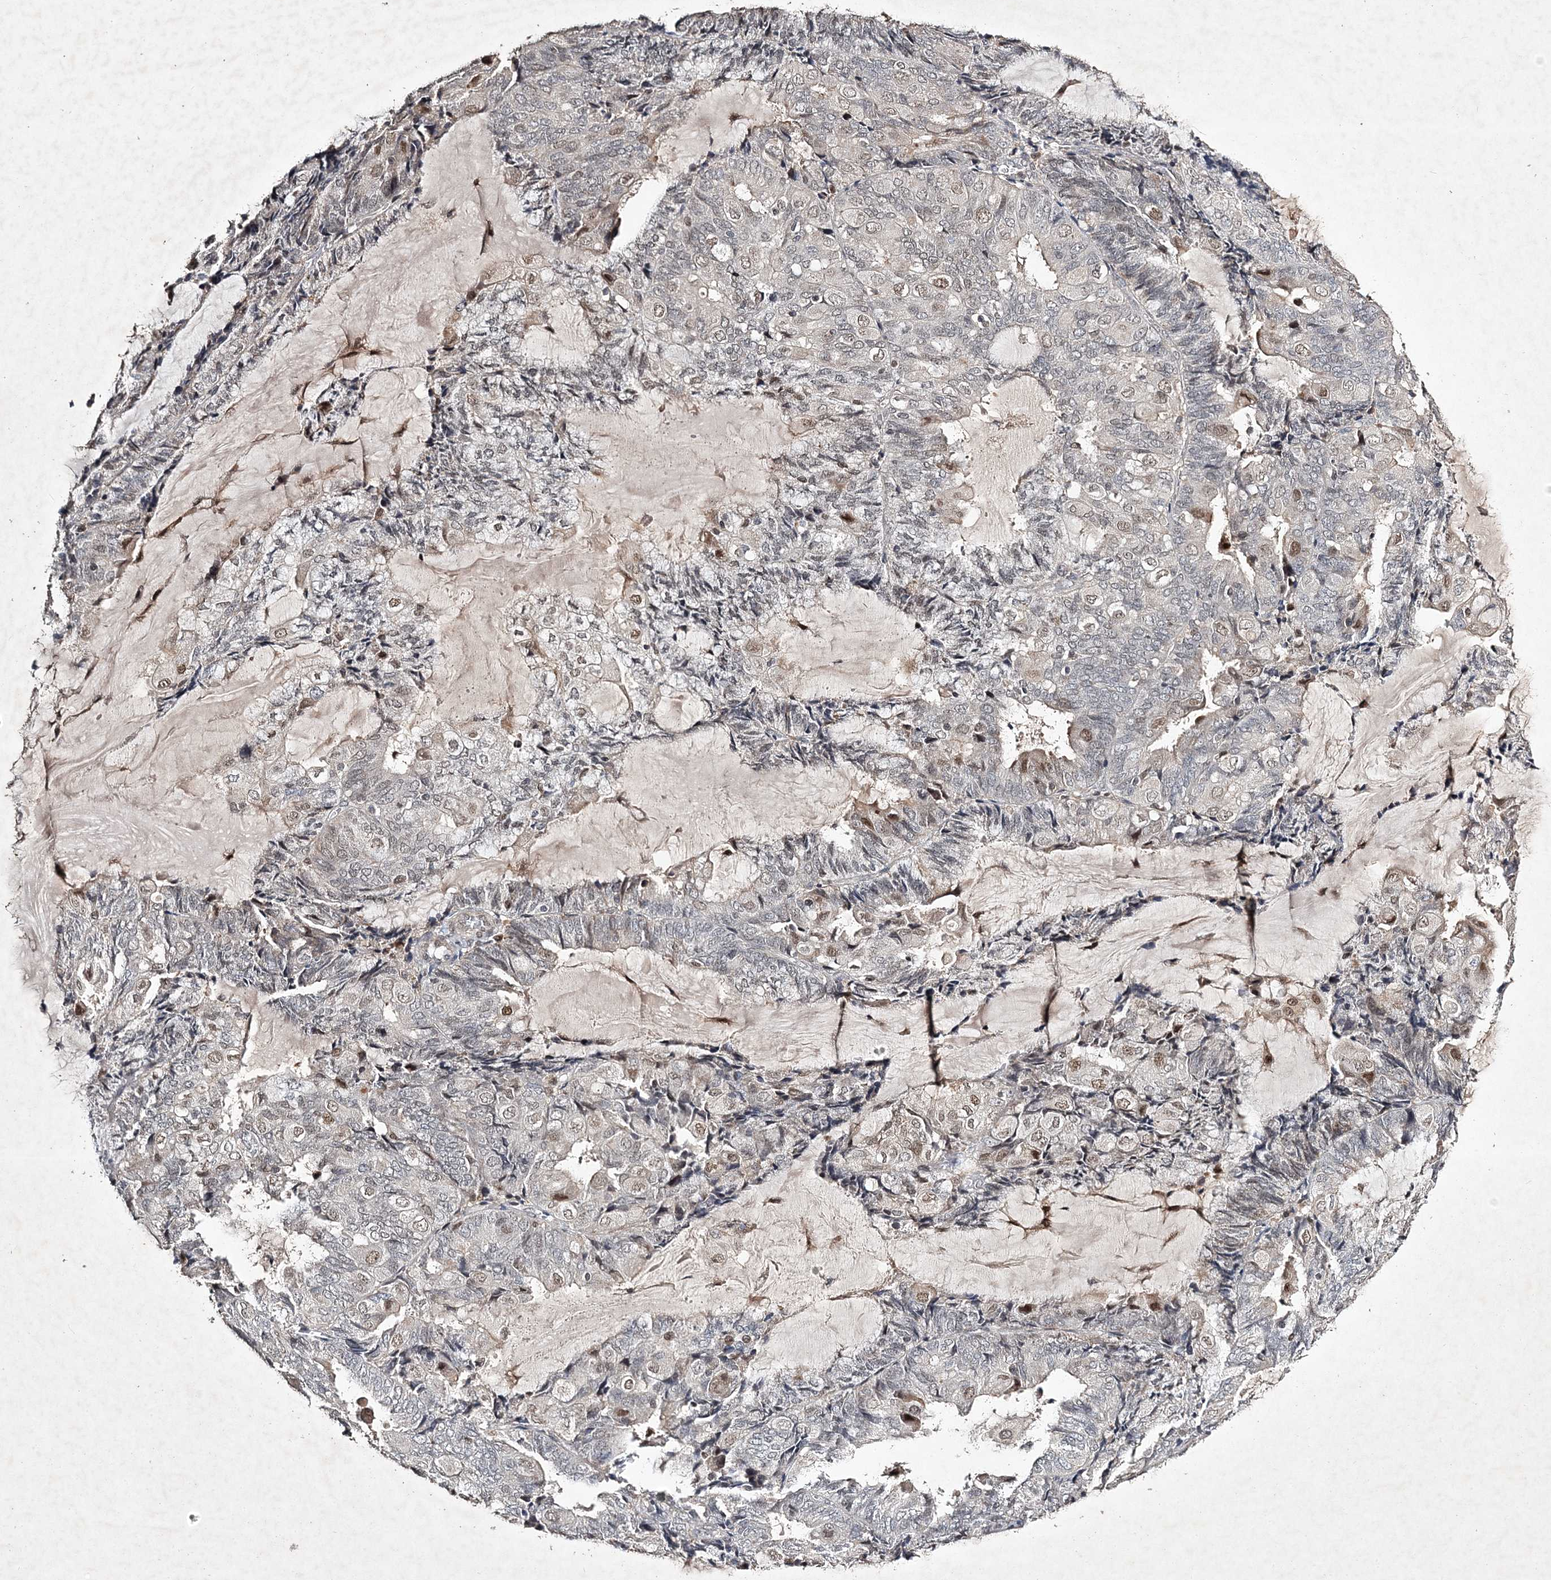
{"staining": {"intensity": "weak", "quantity": "<25%", "location": "nuclear"}, "tissue": "endometrial cancer", "cell_type": "Tumor cells", "image_type": "cancer", "snomed": [{"axis": "morphology", "description": "Adenocarcinoma, NOS"}, {"axis": "topography", "description": "Endometrium"}], "caption": "Histopathology image shows no protein positivity in tumor cells of endometrial adenocarcinoma tissue.", "gene": "C3orf38", "patient": {"sex": "female", "age": 81}}